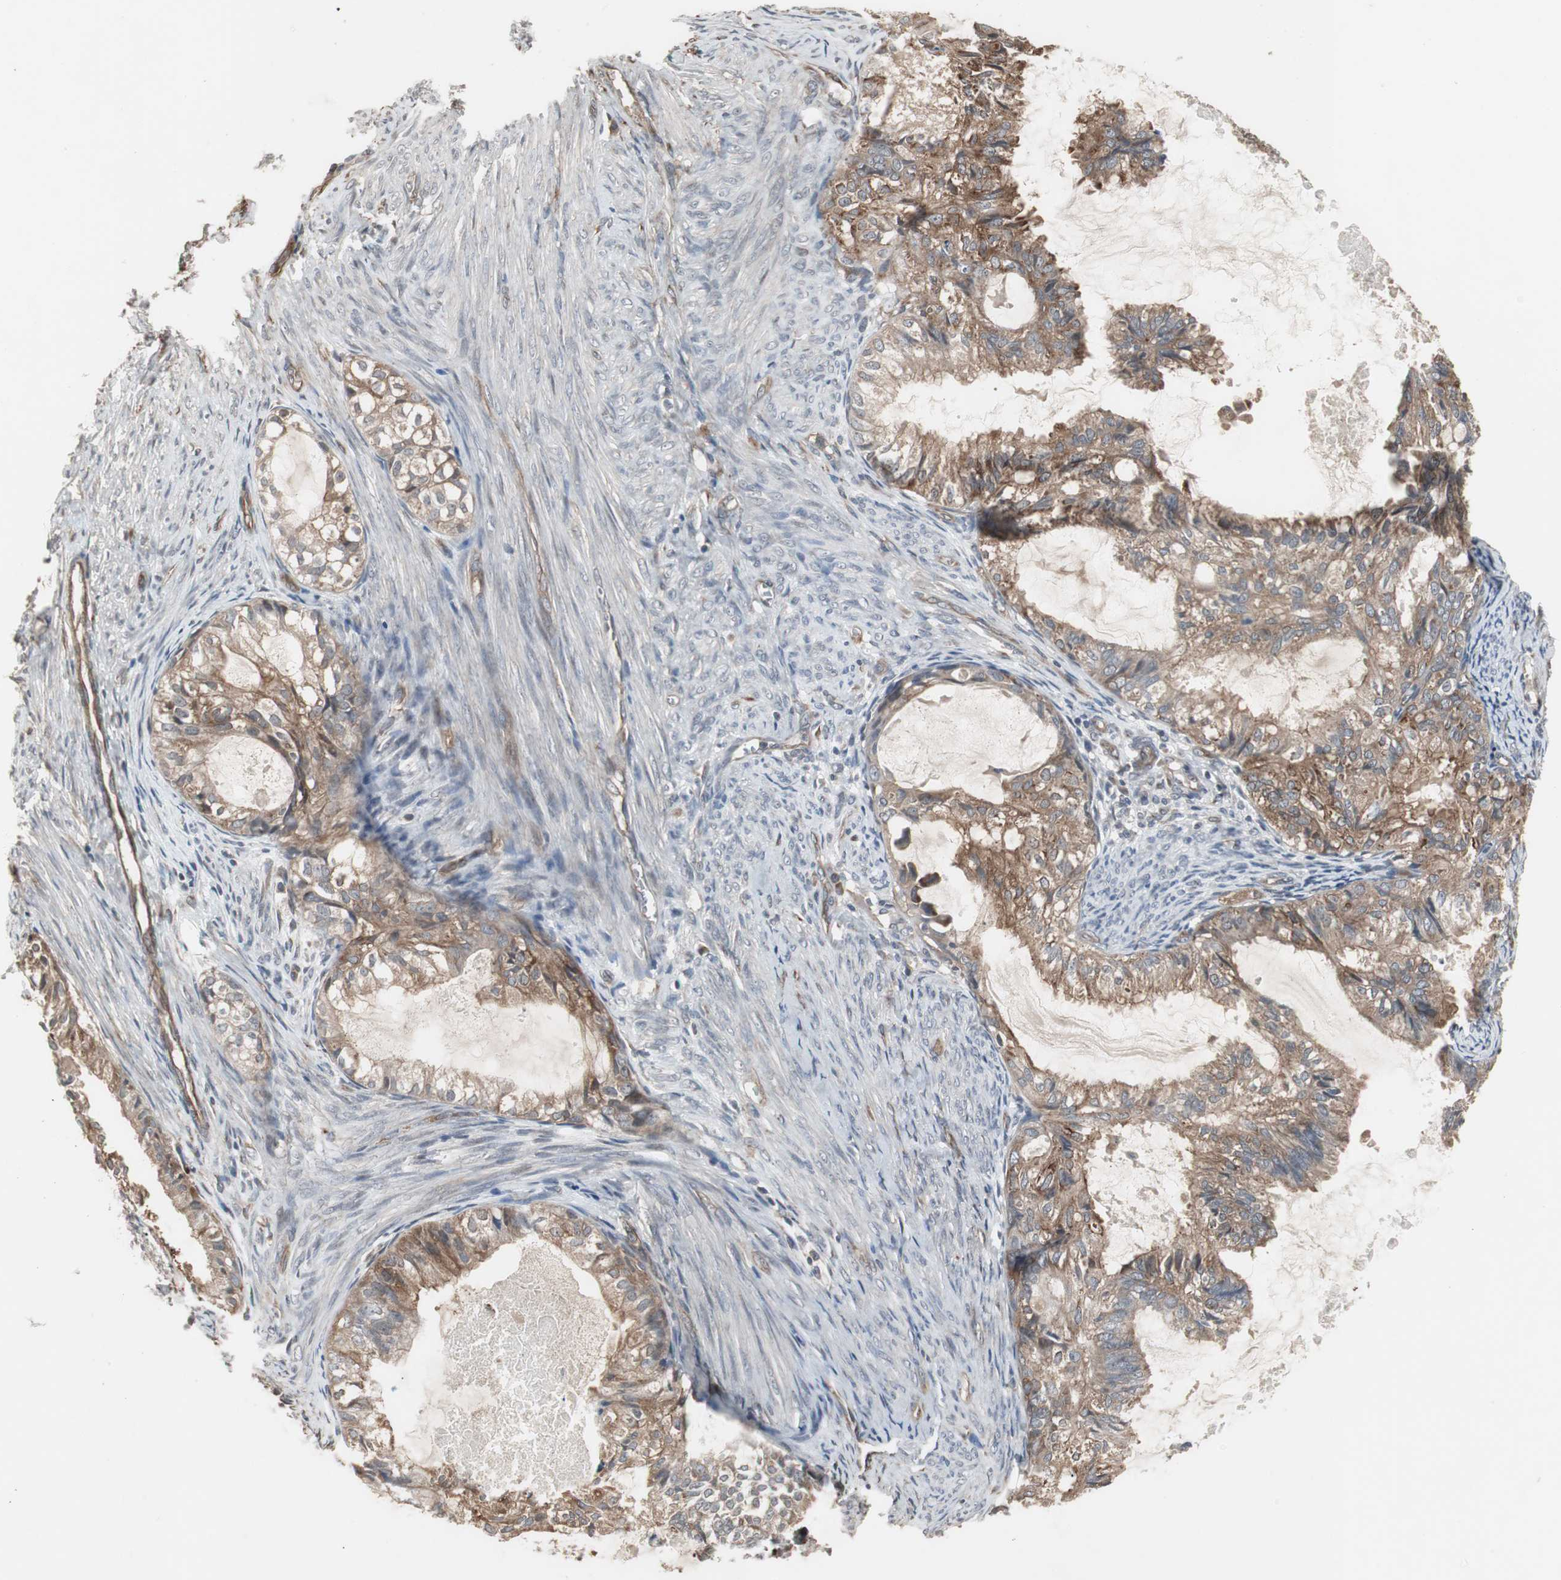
{"staining": {"intensity": "weak", "quantity": ">75%", "location": "cytoplasmic/membranous"}, "tissue": "cervical cancer", "cell_type": "Tumor cells", "image_type": "cancer", "snomed": [{"axis": "morphology", "description": "Normal tissue, NOS"}, {"axis": "morphology", "description": "Adenocarcinoma, NOS"}, {"axis": "topography", "description": "Cervix"}, {"axis": "topography", "description": "Endometrium"}], "caption": "Immunohistochemical staining of human cervical cancer (adenocarcinoma) displays low levels of weak cytoplasmic/membranous staining in about >75% of tumor cells. (Brightfield microscopy of DAB IHC at high magnification).", "gene": "ATP2B2", "patient": {"sex": "female", "age": 86}}